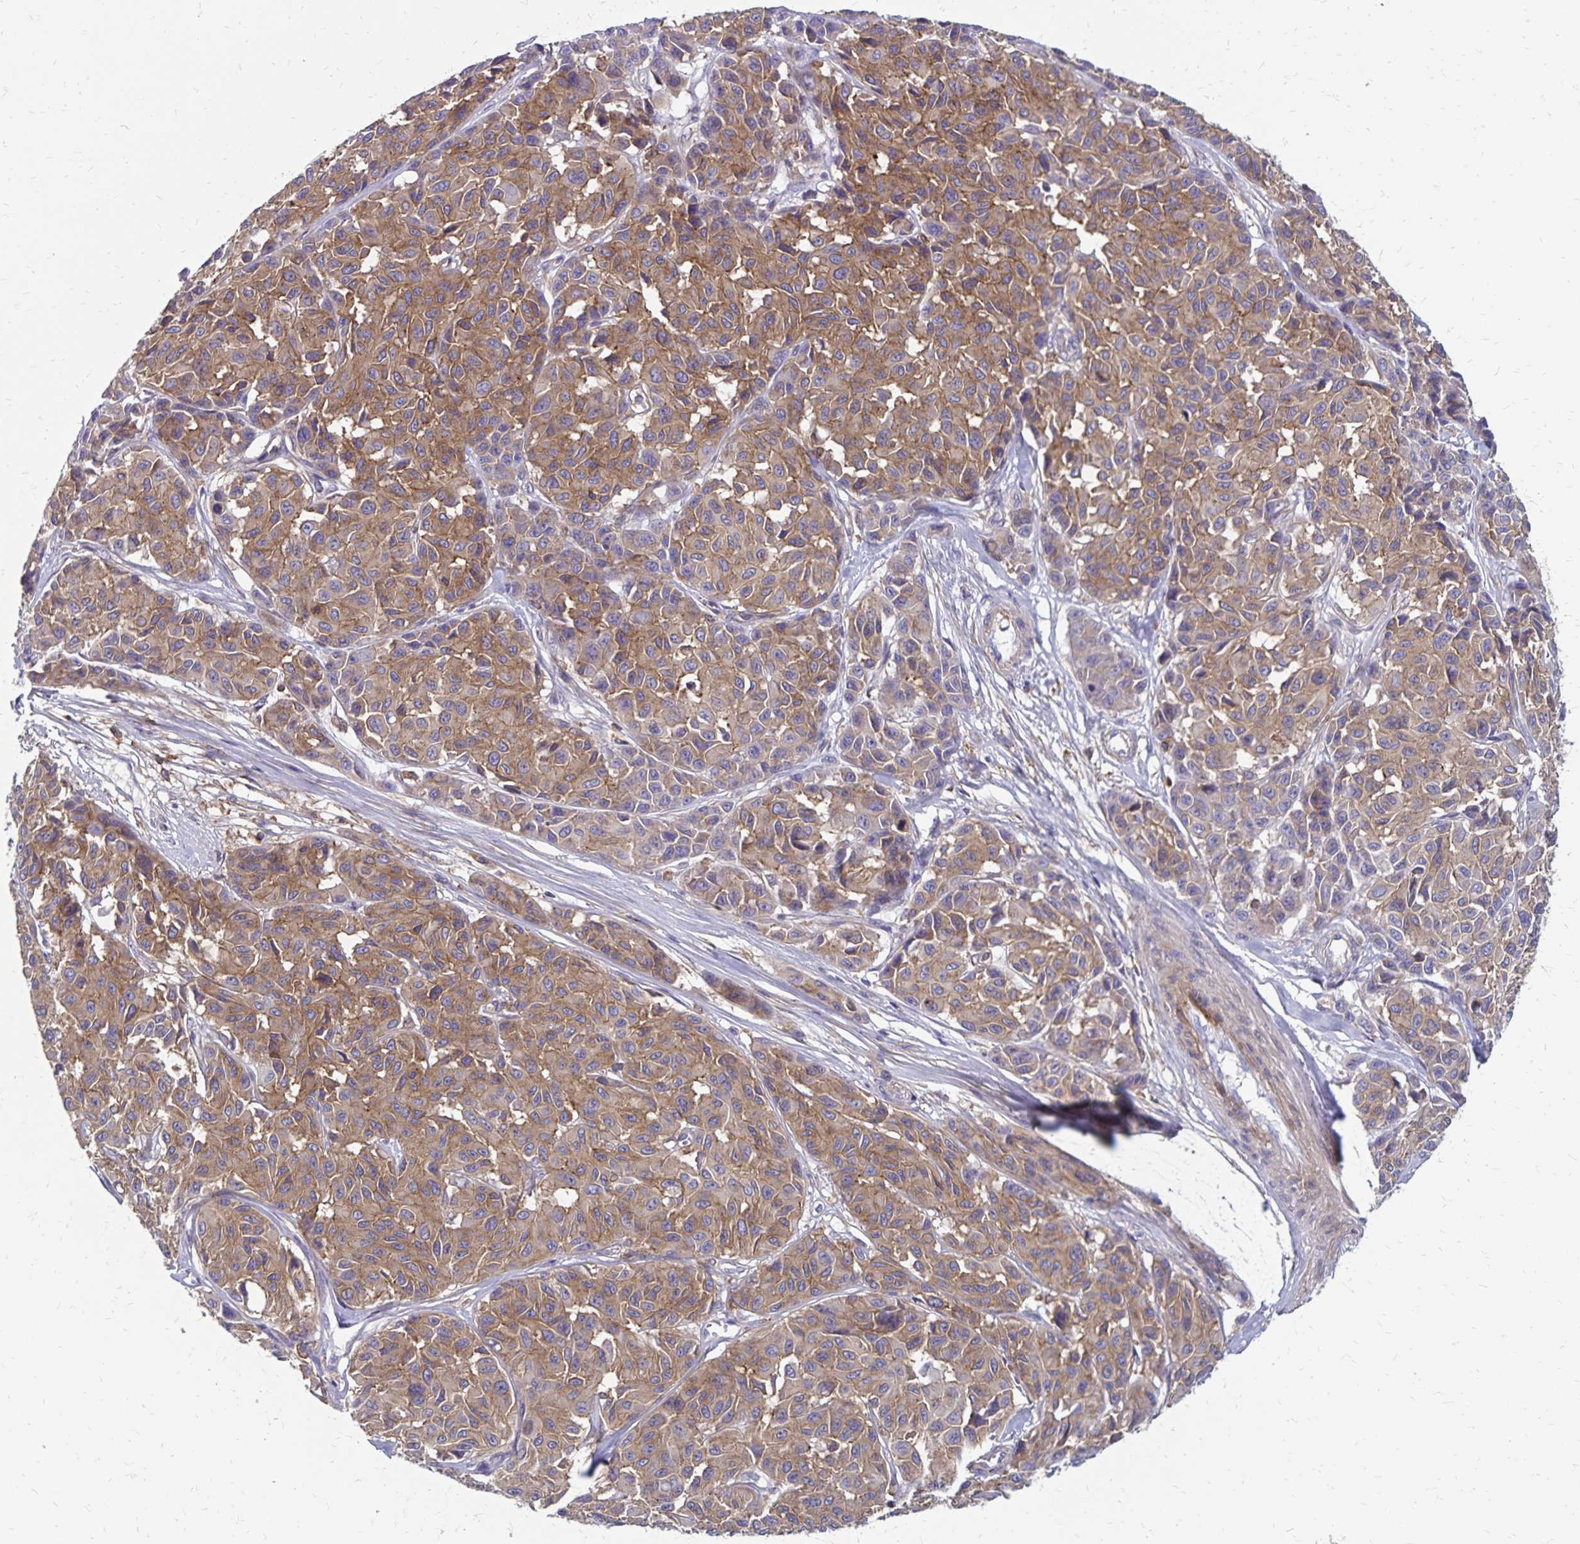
{"staining": {"intensity": "moderate", "quantity": "25%-75%", "location": "cytoplasmic/membranous"}, "tissue": "melanoma", "cell_type": "Tumor cells", "image_type": "cancer", "snomed": [{"axis": "morphology", "description": "Malignant melanoma, NOS"}, {"axis": "topography", "description": "Skin"}], "caption": "Malignant melanoma stained with a brown dye displays moderate cytoplasmic/membranous positive staining in approximately 25%-75% of tumor cells.", "gene": "TNS3", "patient": {"sex": "female", "age": 66}}